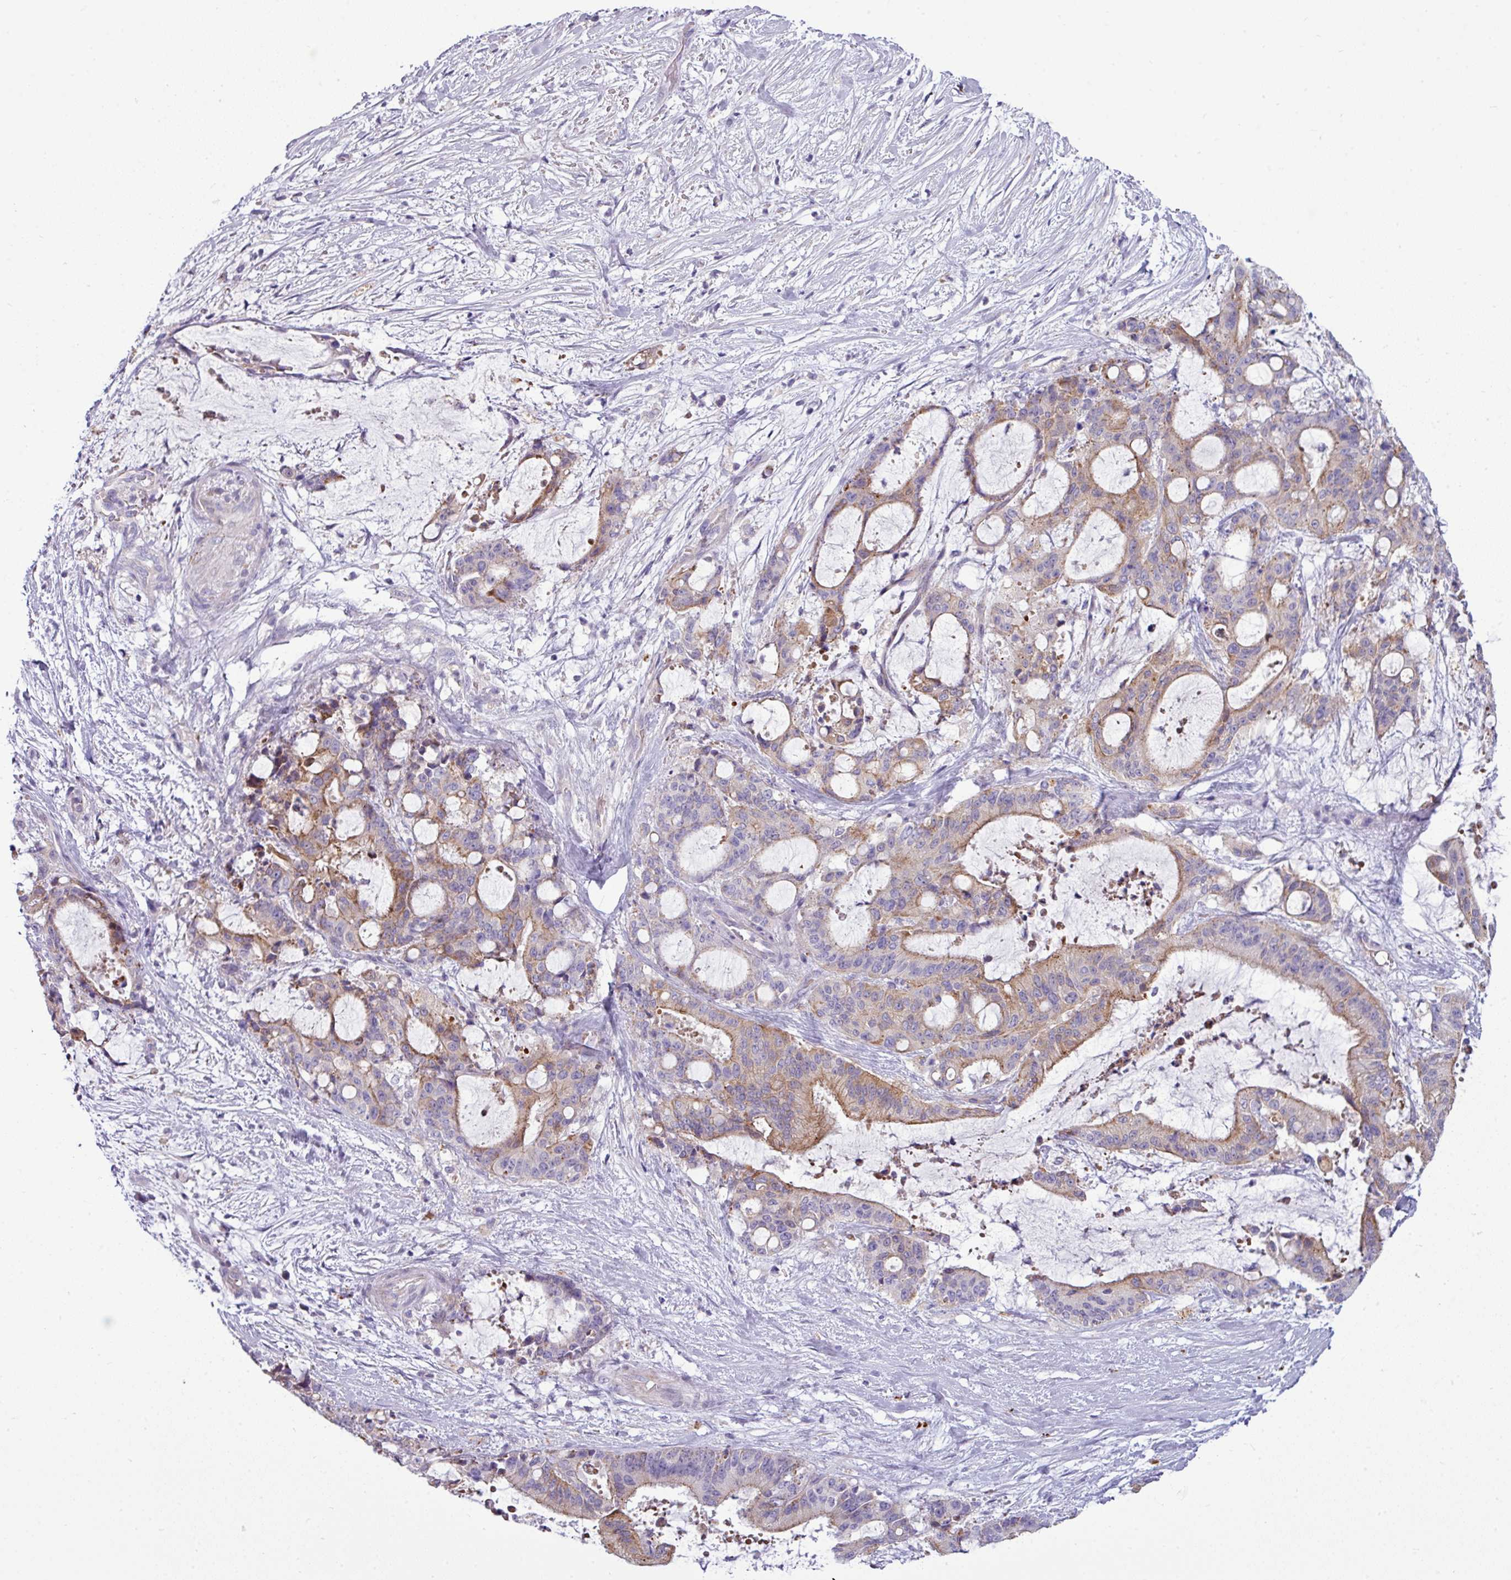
{"staining": {"intensity": "moderate", "quantity": "25%-75%", "location": "cytoplasmic/membranous"}, "tissue": "liver cancer", "cell_type": "Tumor cells", "image_type": "cancer", "snomed": [{"axis": "morphology", "description": "Normal tissue, NOS"}, {"axis": "morphology", "description": "Cholangiocarcinoma"}, {"axis": "topography", "description": "Liver"}, {"axis": "topography", "description": "Peripheral nerve tissue"}], "caption": "A high-resolution photomicrograph shows IHC staining of liver cancer, which exhibits moderate cytoplasmic/membranous staining in about 25%-75% of tumor cells.", "gene": "ACAP3", "patient": {"sex": "female", "age": 73}}